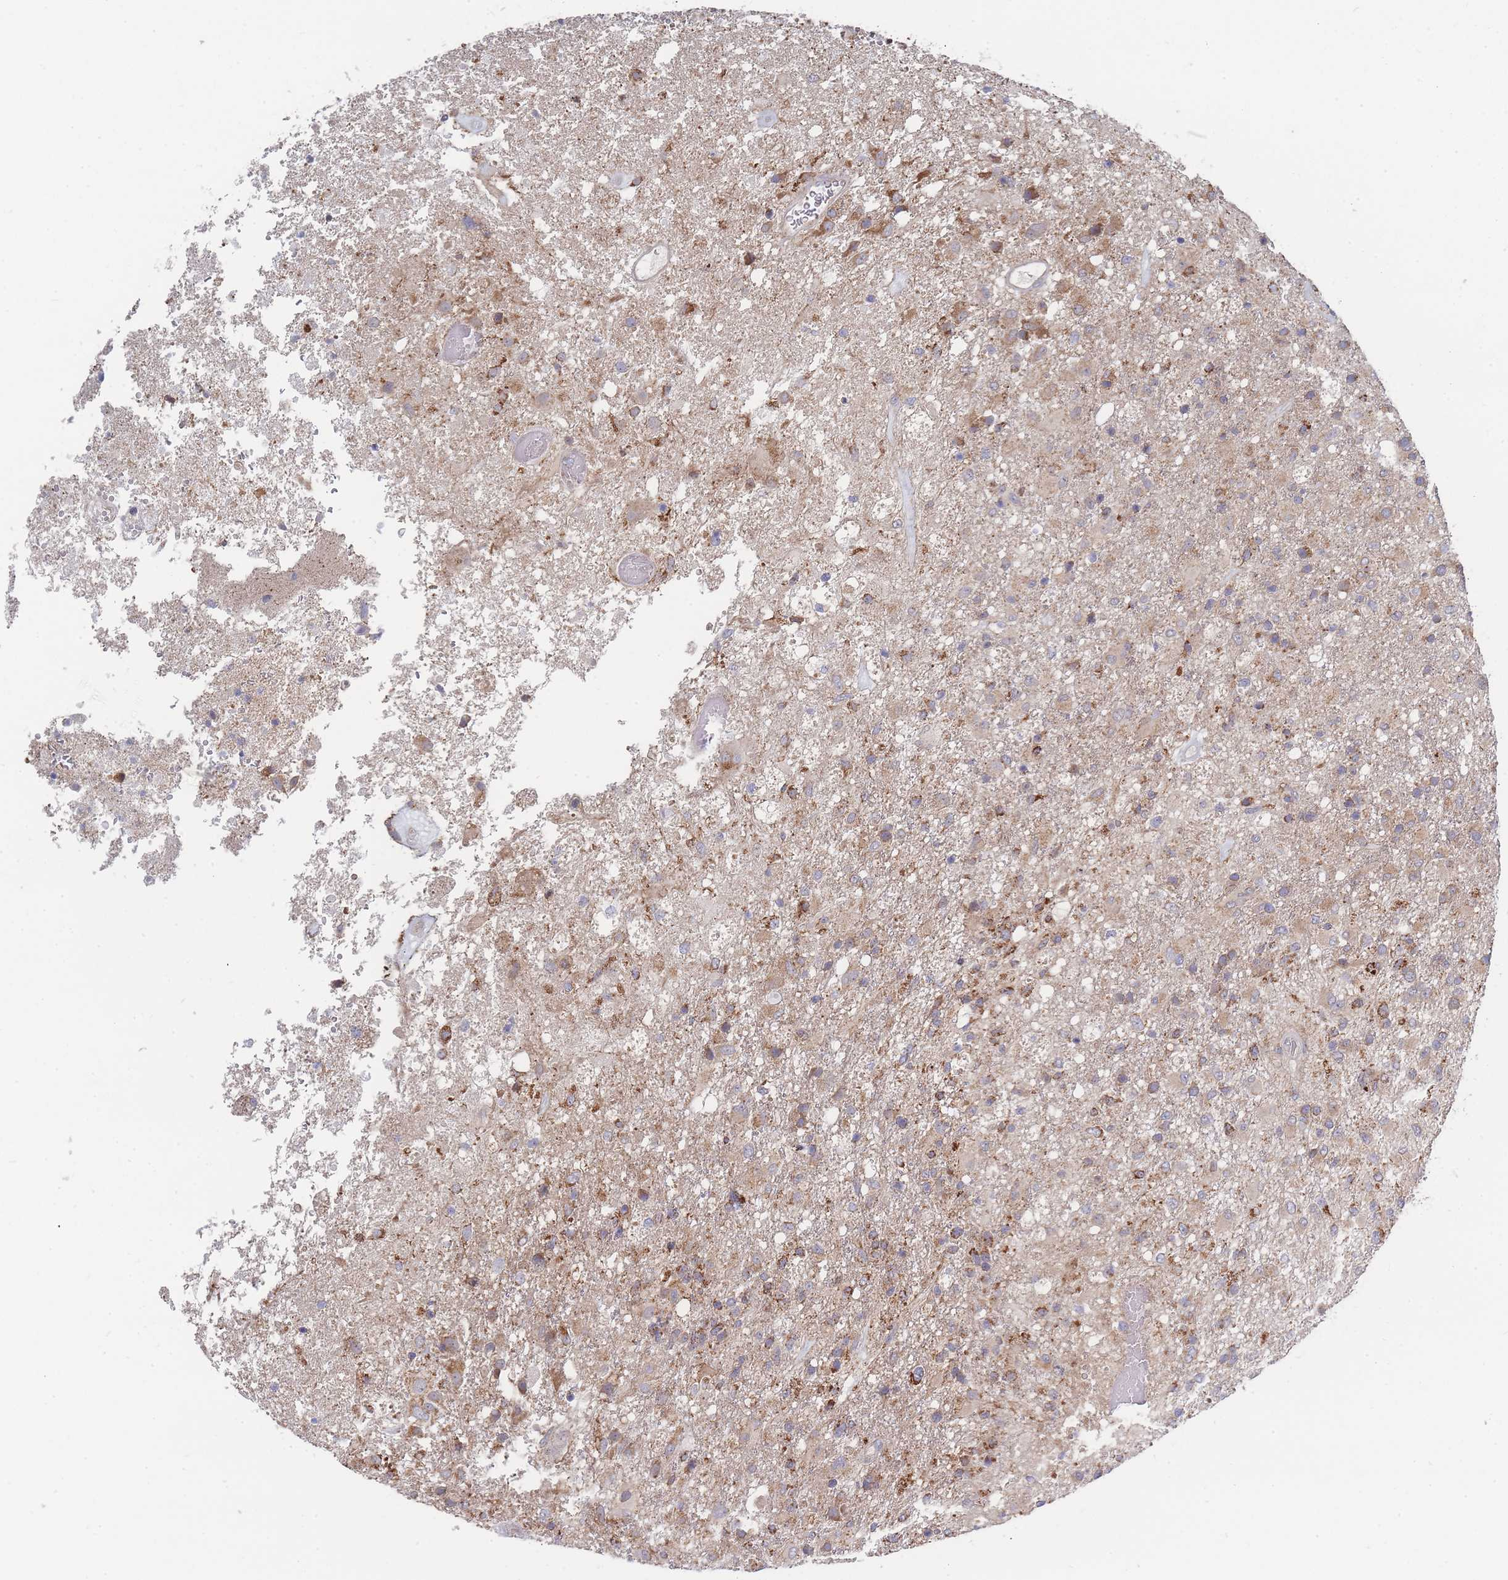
{"staining": {"intensity": "moderate", "quantity": "<25%", "location": "cytoplasmic/membranous"}, "tissue": "glioma", "cell_type": "Tumor cells", "image_type": "cancer", "snomed": [{"axis": "morphology", "description": "Glioma, malignant, High grade"}, {"axis": "topography", "description": "Brain"}], "caption": "Immunohistochemical staining of glioma shows low levels of moderate cytoplasmic/membranous positivity in about <25% of tumor cells.", "gene": "NUB1", "patient": {"sex": "female", "age": 74}}